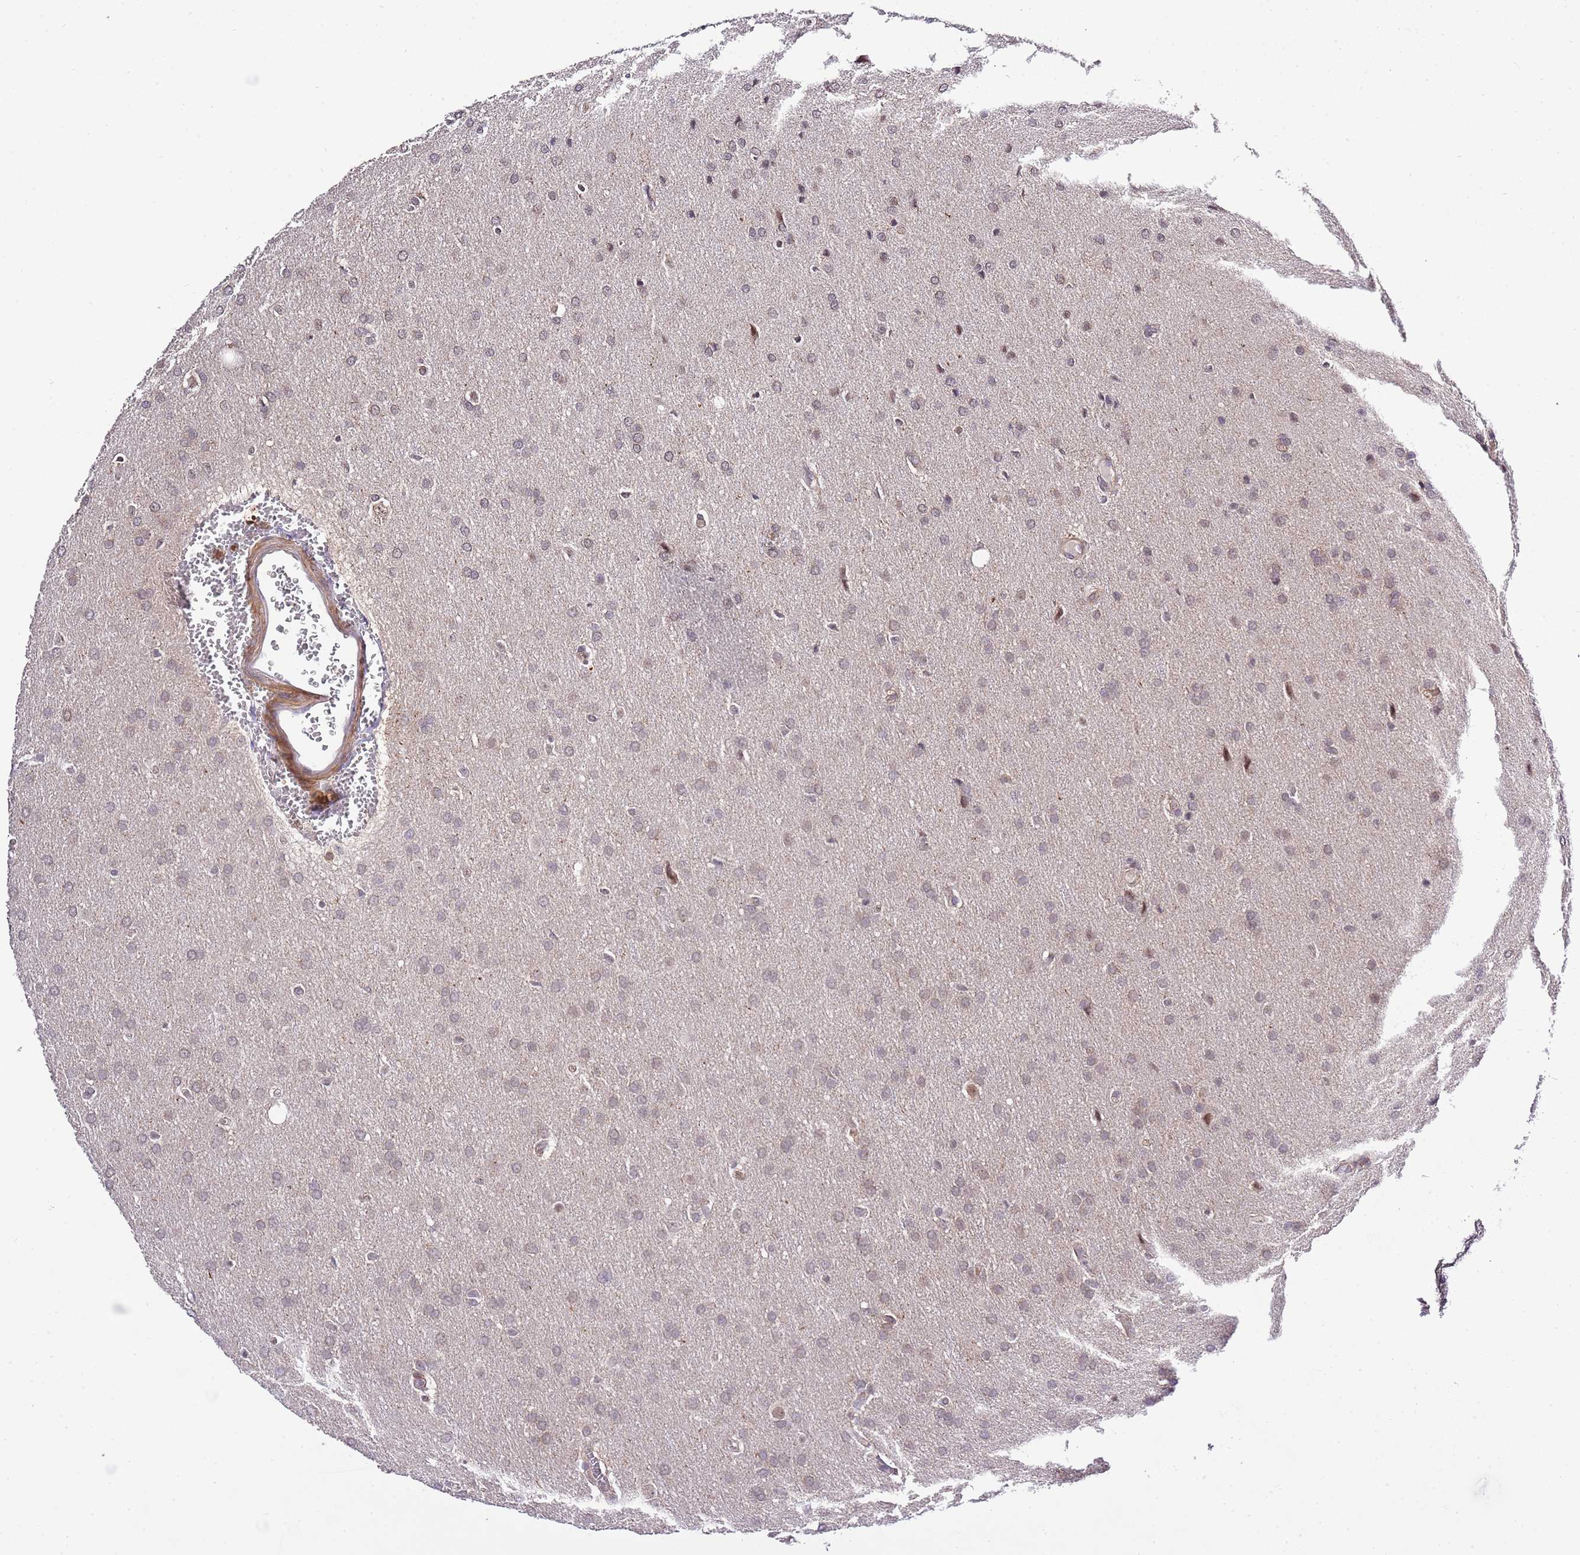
{"staining": {"intensity": "weak", "quantity": "25%-75%", "location": "cytoplasmic/membranous"}, "tissue": "glioma", "cell_type": "Tumor cells", "image_type": "cancer", "snomed": [{"axis": "morphology", "description": "Glioma, malignant, Low grade"}, {"axis": "topography", "description": "Brain"}], "caption": "This micrograph shows immunohistochemistry (IHC) staining of malignant glioma (low-grade), with low weak cytoplasmic/membranous expression in approximately 25%-75% of tumor cells.", "gene": "EFHD1", "patient": {"sex": "female", "age": 32}}